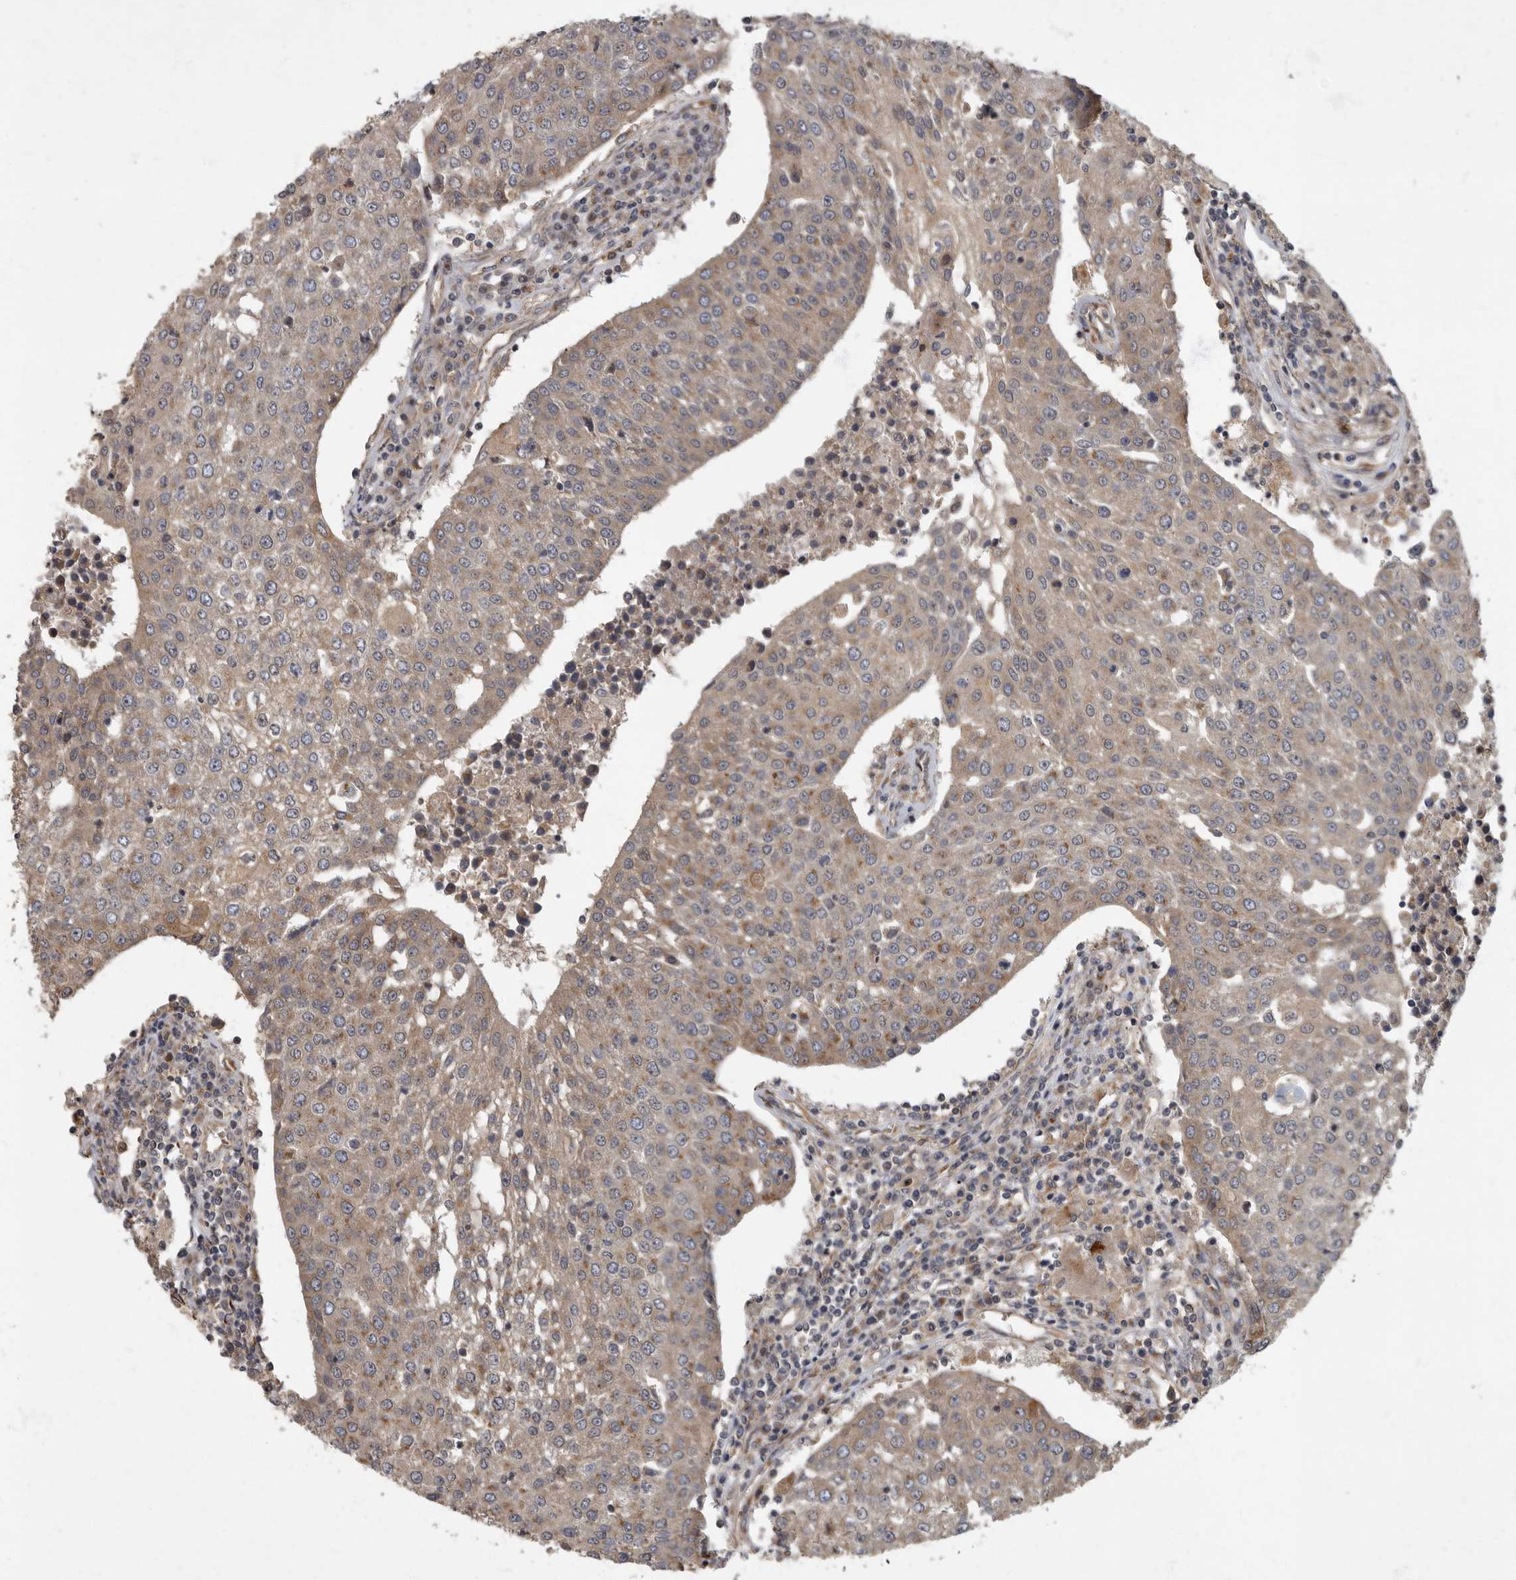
{"staining": {"intensity": "moderate", "quantity": "25%-75%", "location": "cytoplasmic/membranous"}, "tissue": "urothelial cancer", "cell_type": "Tumor cells", "image_type": "cancer", "snomed": [{"axis": "morphology", "description": "Urothelial carcinoma, High grade"}, {"axis": "topography", "description": "Urinary bladder"}], "caption": "The image displays staining of high-grade urothelial carcinoma, revealing moderate cytoplasmic/membranous protein expression (brown color) within tumor cells. The staining was performed using DAB to visualize the protein expression in brown, while the nuclei were stained in blue with hematoxylin (Magnification: 20x).", "gene": "IQCK", "patient": {"sex": "female", "age": 85}}